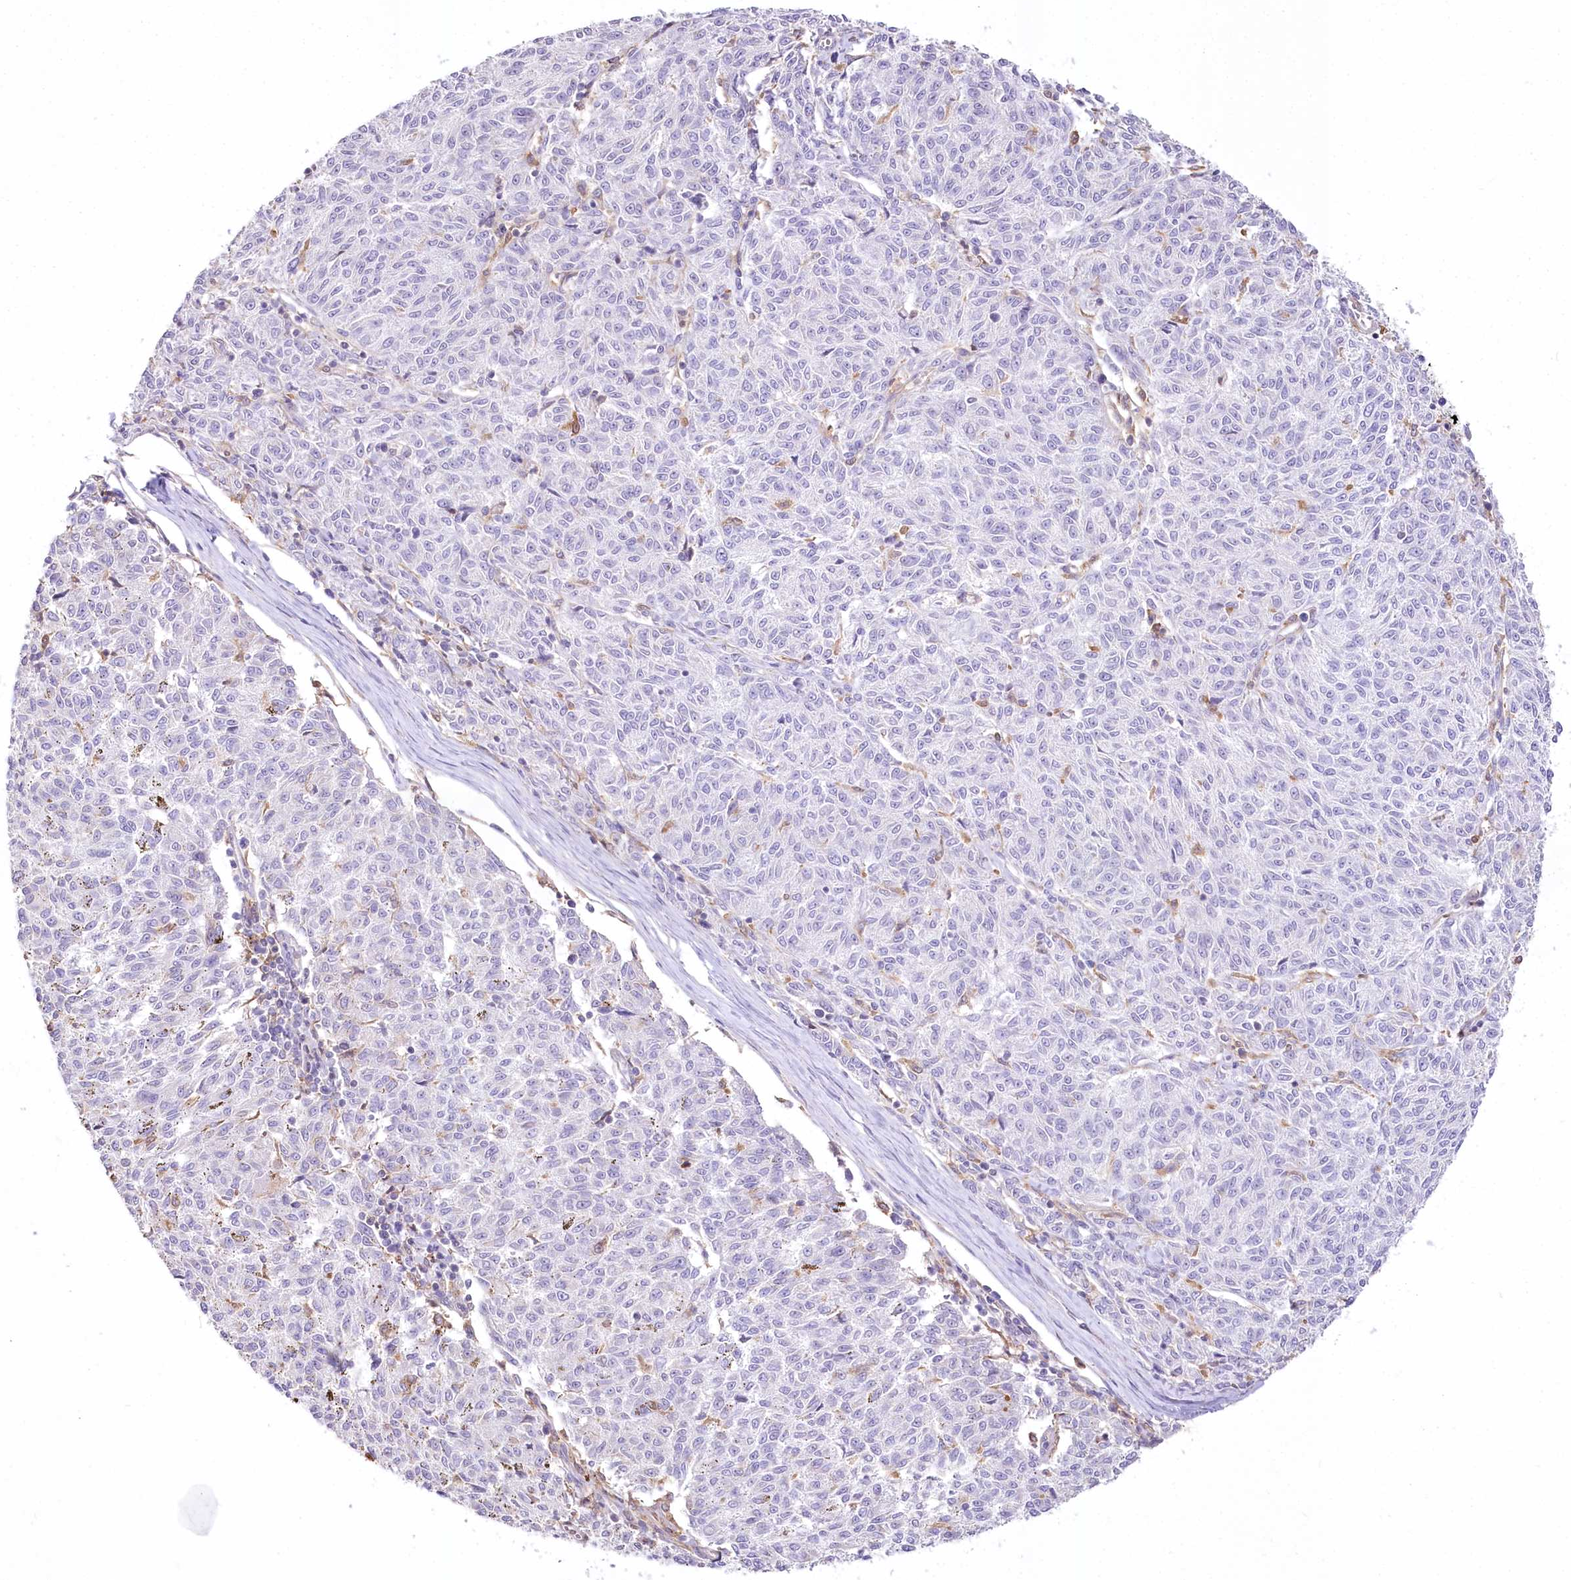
{"staining": {"intensity": "negative", "quantity": "none", "location": "none"}, "tissue": "melanoma", "cell_type": "Tumor cells", "image_type": "cancer", "snomed": [{"axis": "morphology", "description": "Malignant melanoma, NOS"}, {"axis": "topography", "description": "Skin"}], "caption": "Tumor cells show no significant staining in melanoma.", "gene": "DPYD", "patient": {"sex": "female", "age": 72}}